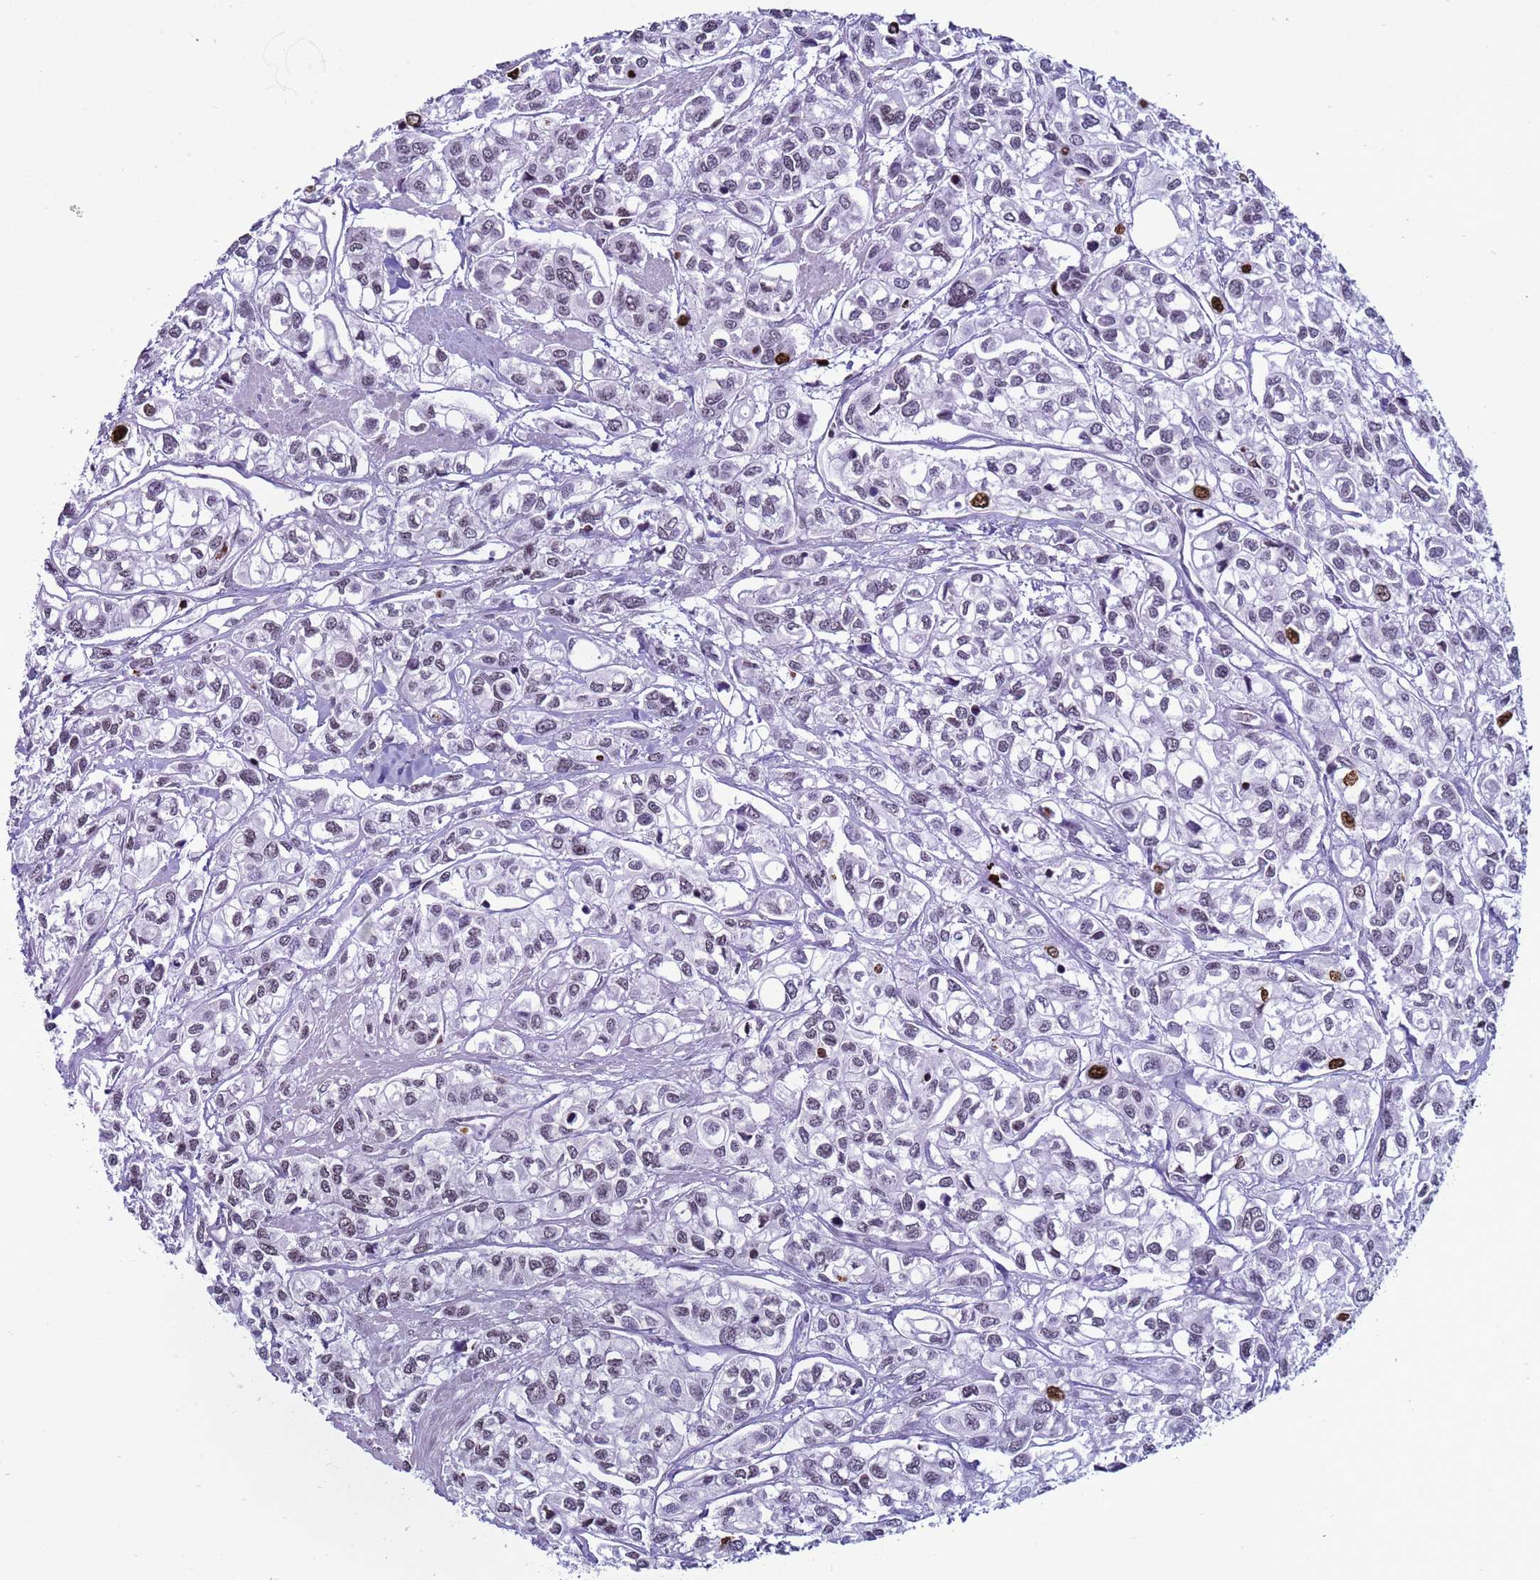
{"staining": {"intensity": "strong", "quantity": "<25%", "location": "nuclear"}, "tissue": "urothelial cancer", "cell_type": "Tumor cells", "image_type": "cancer", "snomed": [{"axis": "morphology", "description": "Urothelial carcinoma, High grade"}, {"axis": "topography", "description": "Urinary bladder"}], "caption": "The immunohistochemical stain labels strong nuclear positivity in tumor cells of high-grade urothelial carcinoma tissue.", "gene": "H4C8", "patient": {"sex": "male", "age": 67}}